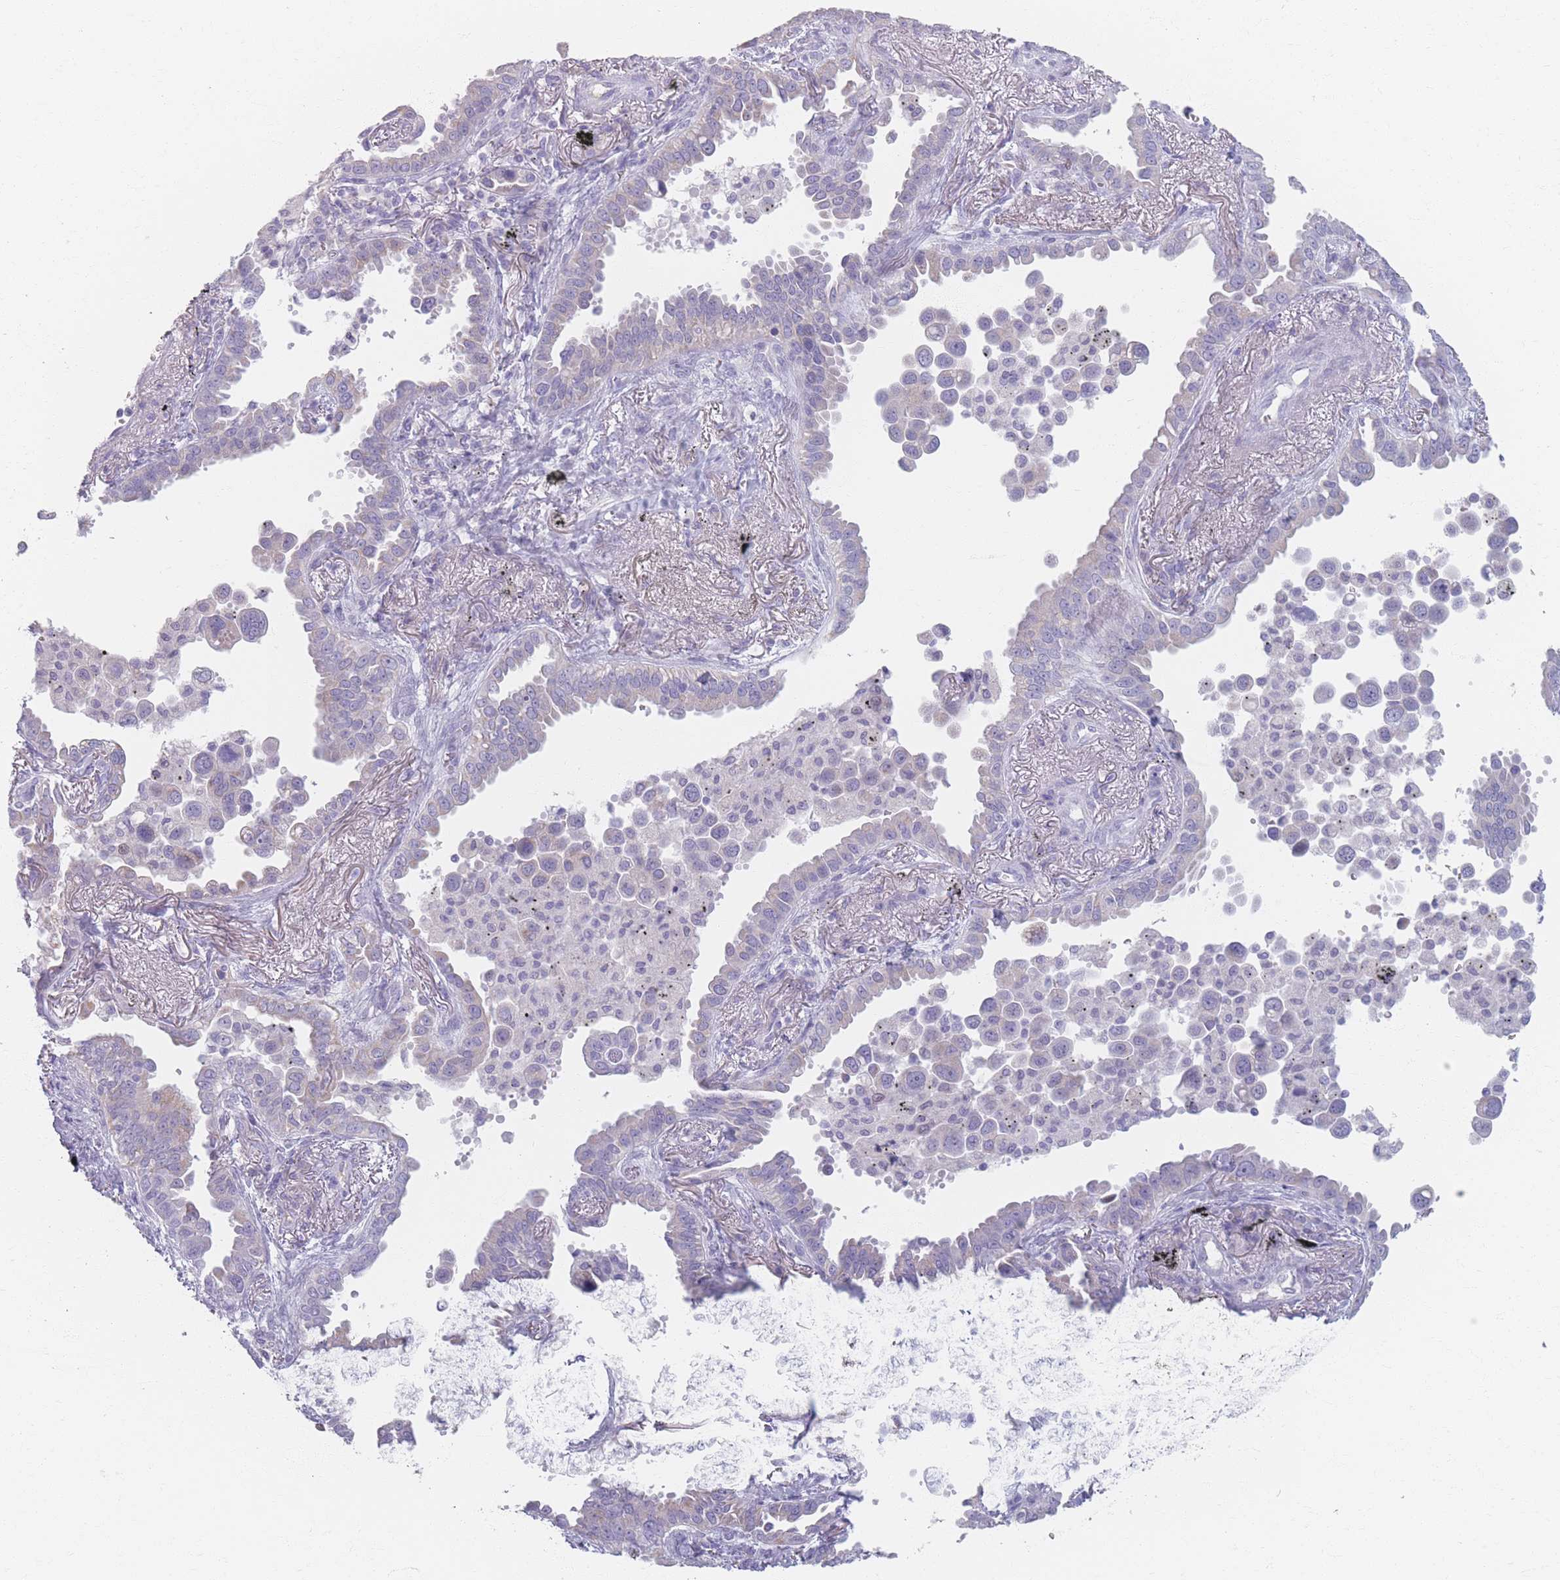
{"staining": {"intensity": "negative", "quantity": "none", "location": "none"}, "tissue": "lung cancer", "cell_type": "Tumor cells", "image_type": "cancer", "snomed": [{"axis": "morphology", "description": "Adenocarcinoma, NOS"}, {"axis": "topography", "description": "Lung"}], "caption": "Immunohistochemistry (IHC) photomicrograph of human lung cancer (adenocarcinoma) stained for a protein (brown), which reveals no positivity in tumor cells.", "gene": "PIGM", "patient": {"sex": "male", "age": 67}}